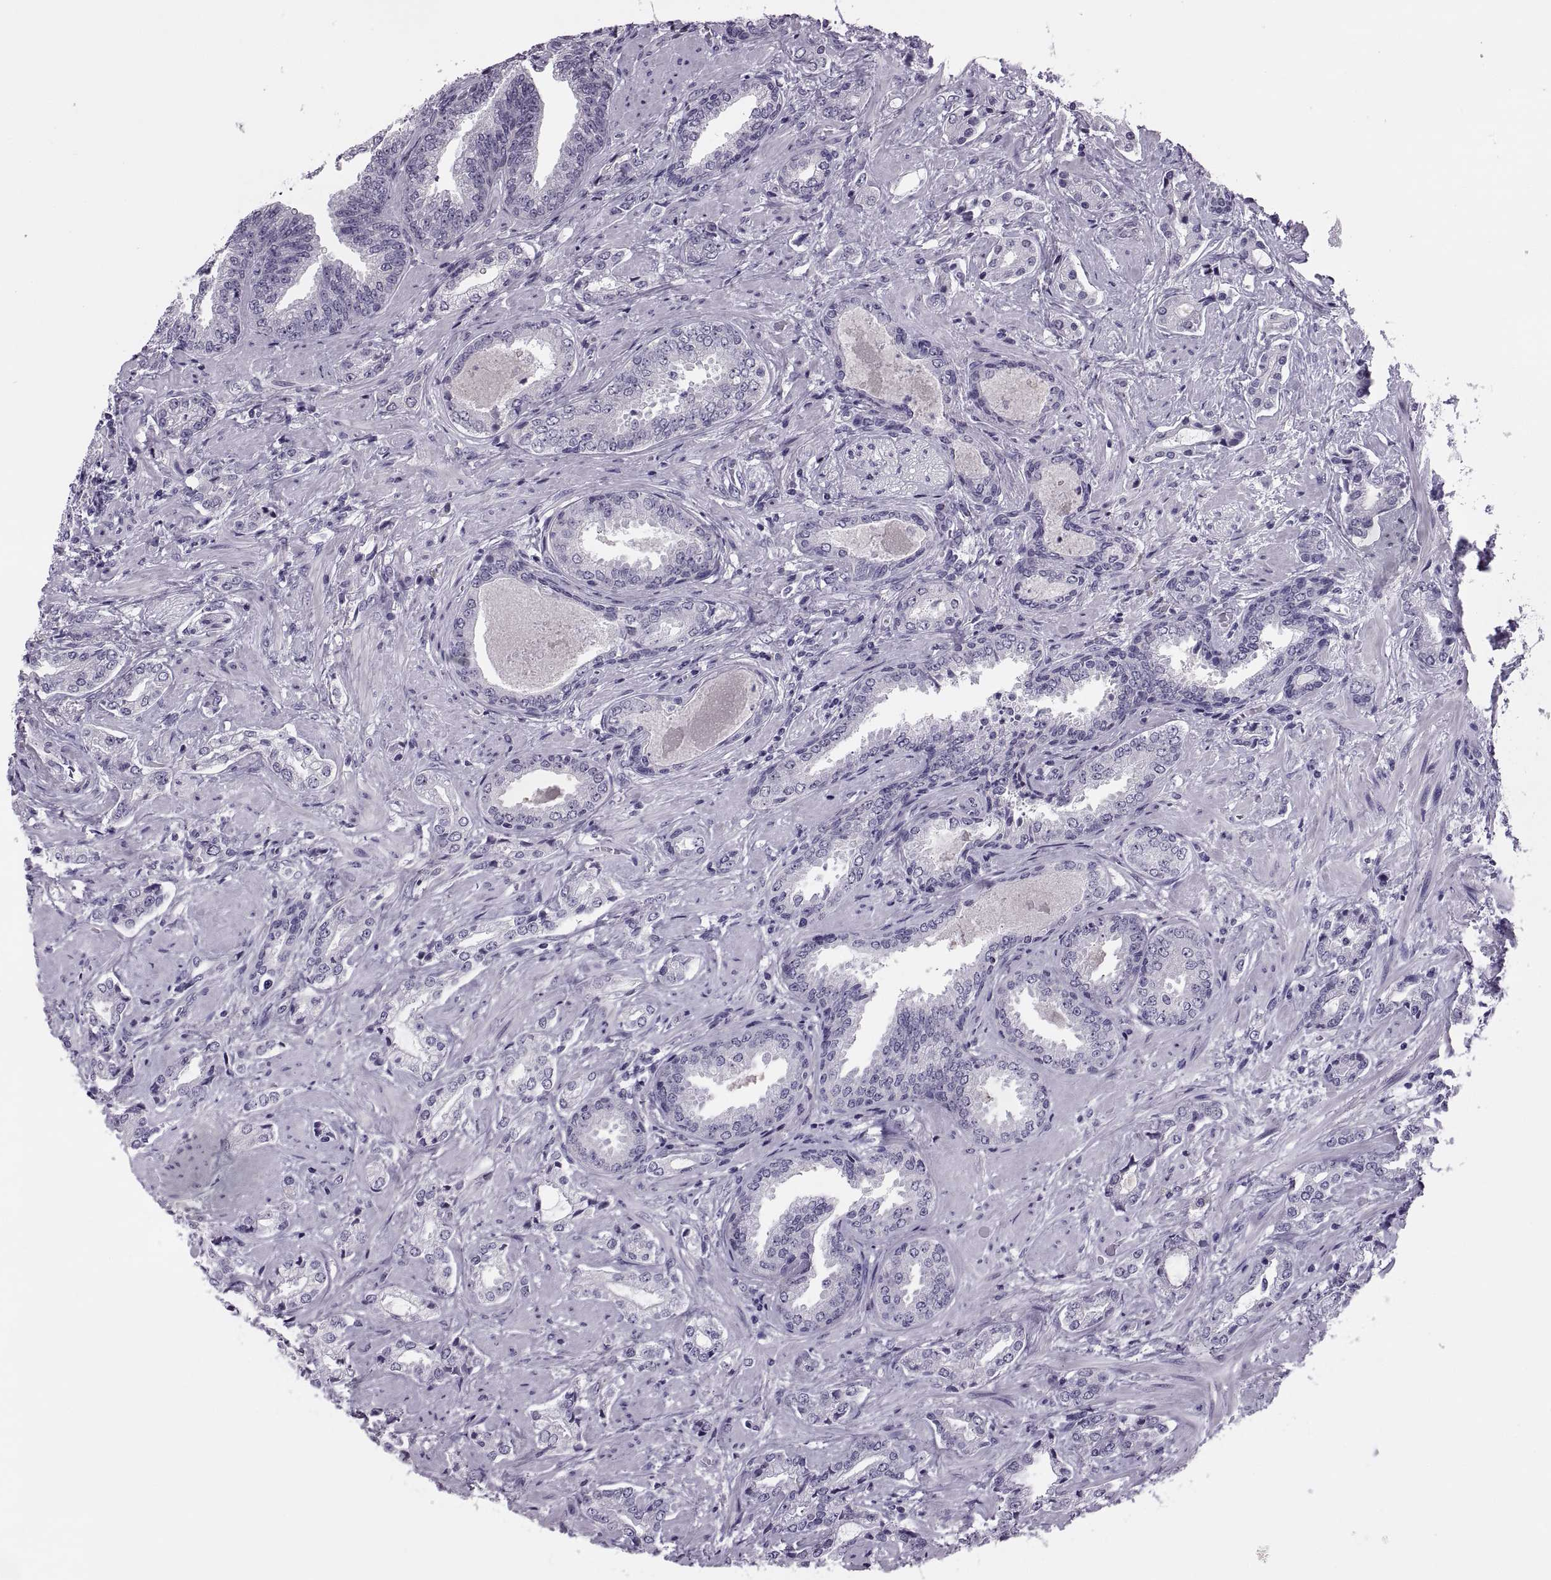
{"staining": {"intensity": "negative", "quantity": "none", "location": "none"}, "tissue": "prostate cancer", "cell_type": "Tumor cells", "image_type": "cancer", "snomed": [{"axis": "morphology", "description": "Adenocarcinoma, Low grade"}, {"axis": "topography", "description": "Prostate"}], "caption": "Tumor cells are negative for brown protein staining in prostate low-grade adenocarcinoma. (Brightfield microscopy of DAB (3,3'-diaminobenzidine) immunohistochemistry (IHC) at high magnification).", "gene": "SYNGR4", "patient": {"sex": "male", "age": 61}}